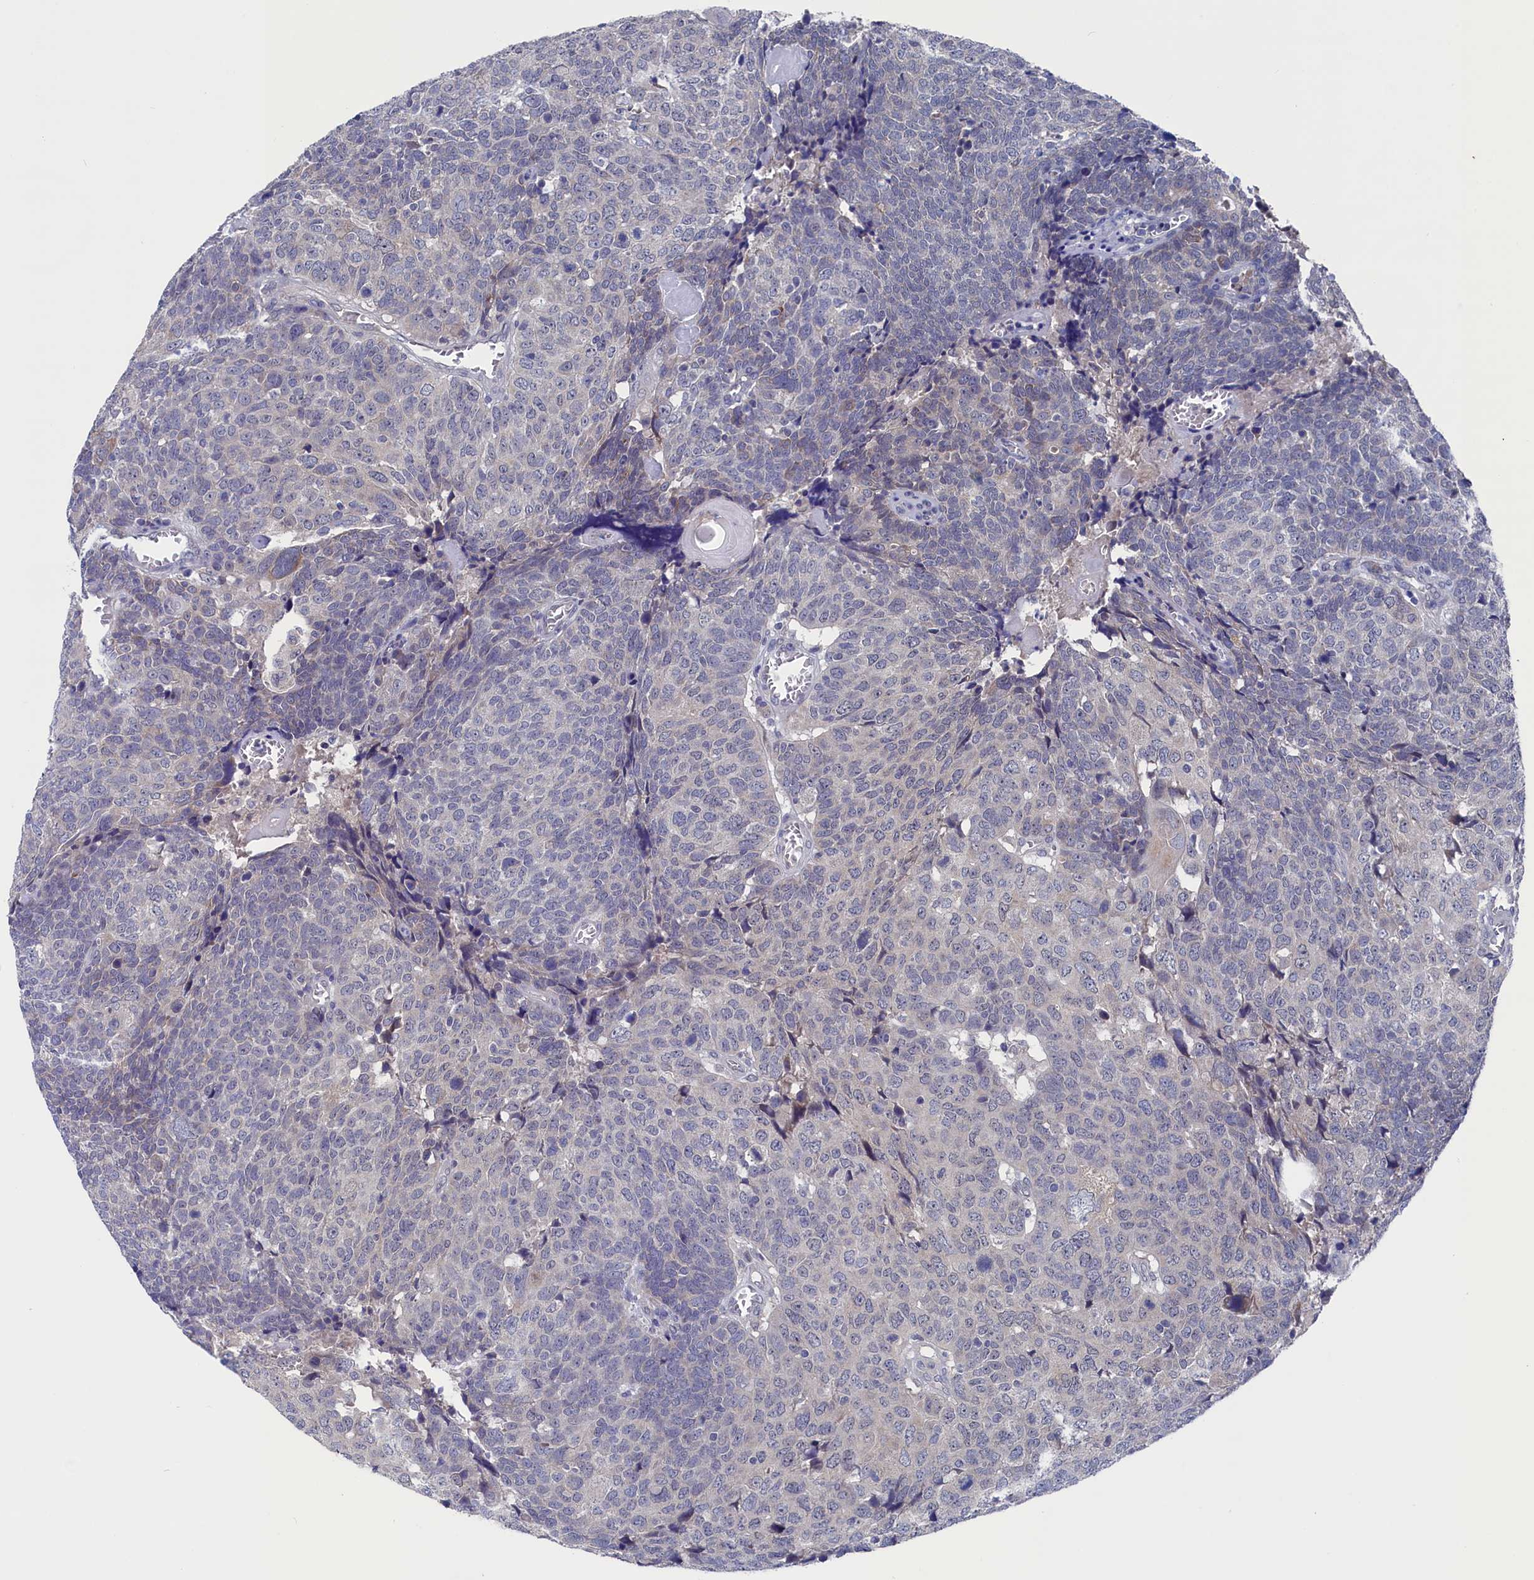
{"staining": {"intensity": "weak", "quantity": "<25%", "location": "cytoplasmic/membranous"}, "tissue": "head and neck cancer", "cell_type": "Tumor cells", "image_type": "cancer", "snomed": [{"axis": "morphology", "description": "Squamous cell carcinoma, NOS"}, {"axis": "topography", "description": "Head-Neck"}], "caption": "This image is of head and neck cancer (squamous cell carcinoma) stained with IHC to label a protein in brown with the nuclei are counter-stained blue. There is no expression in tumor cells. Brightfield microscopy of immunohistochemistry stained with DAB (3,3'-diaminobenzidine) (brown) and hematoxylin (blue), captured at high magnification.", "gene": "SPATA13", "patient": {"sex": "male", "age": 66}}